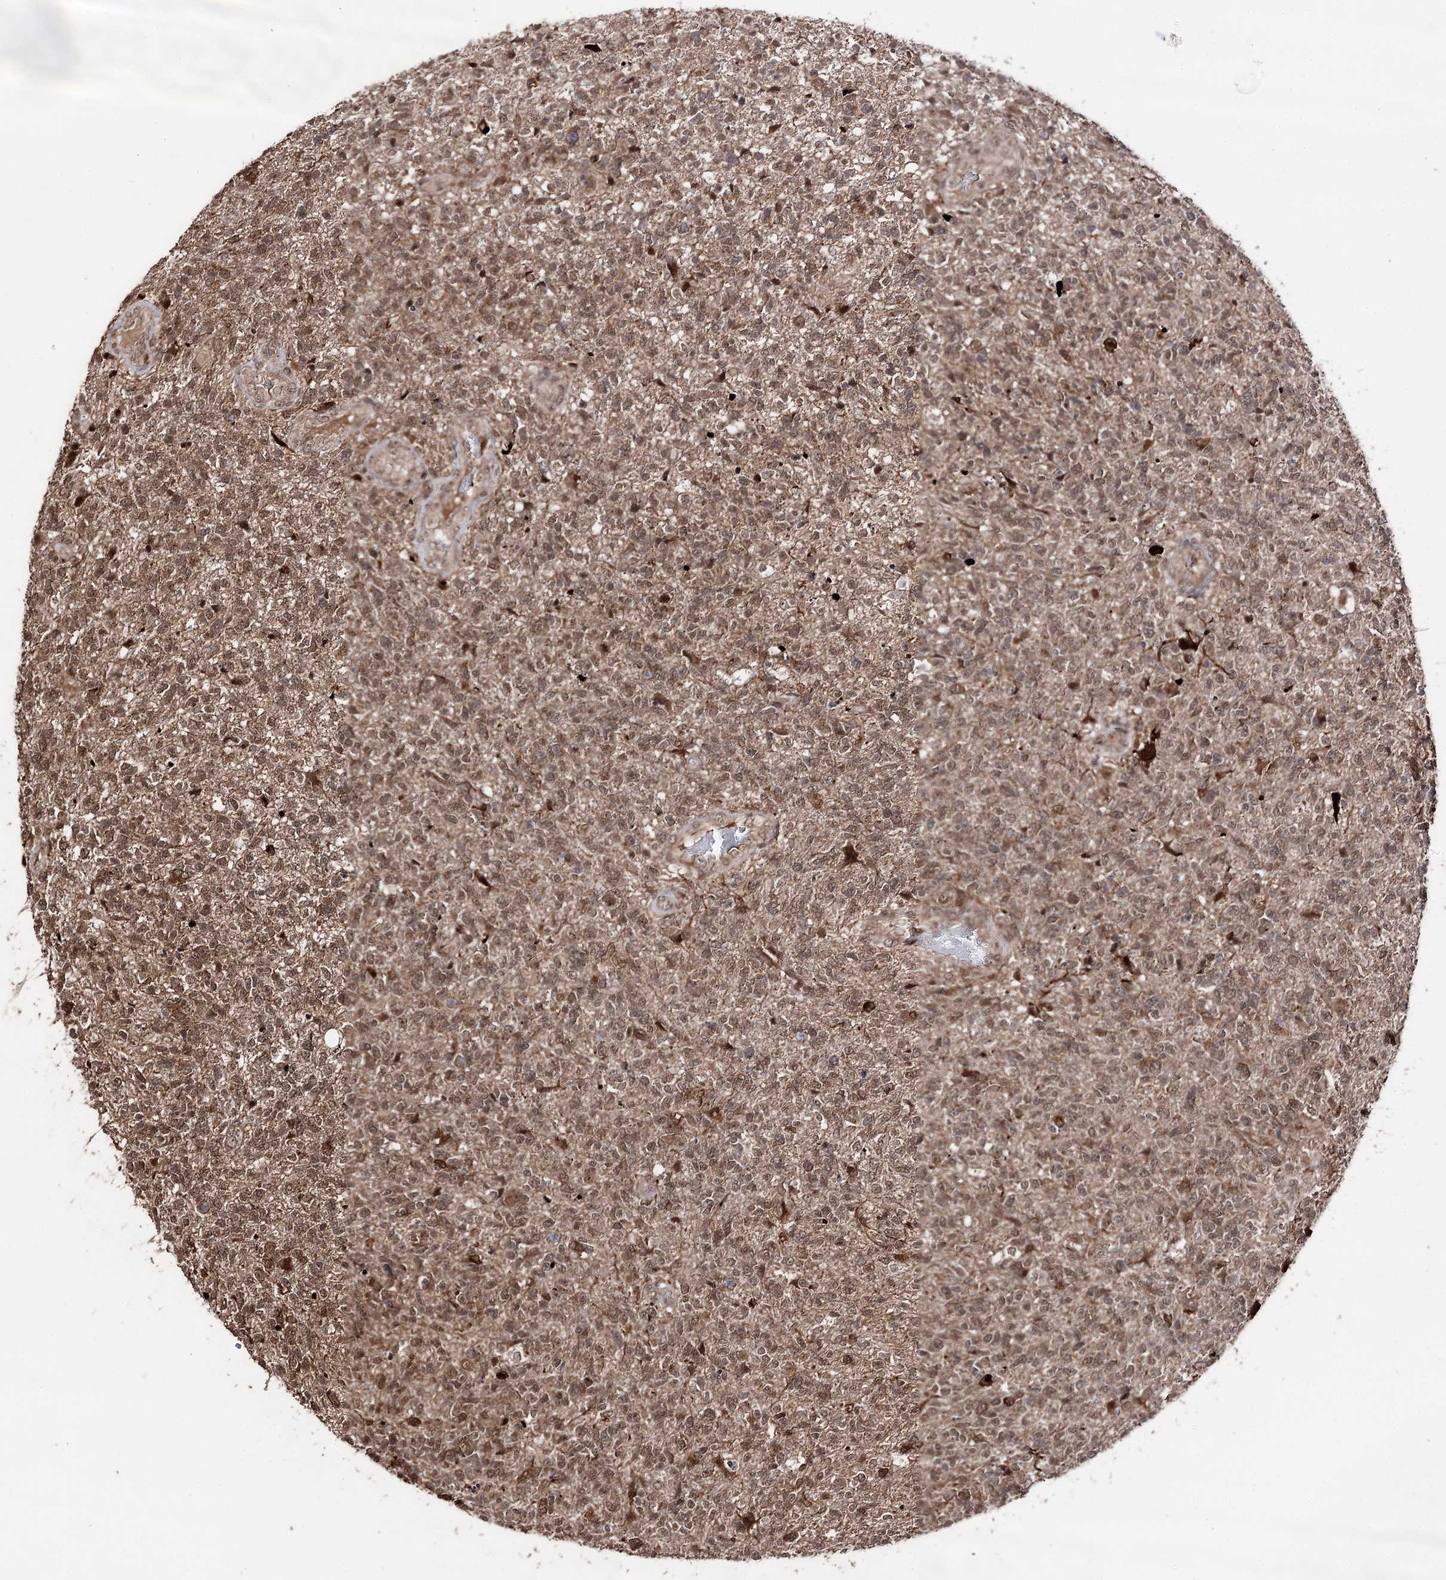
{"staining": {"intensity": "moderate", "quantity": "25%-75%", "location": "cytoplasmic/membranous,nuclear"}, "tissue": "glioma", "cell_type": "Tumor cells", "image_type": "cancer", "snomed": [{"axis": "morphology", "description": "Glioma, malignant, High grade"}, {"axis": "topography", "description": "Brain"}], "caption": "Moderate cytoplasmic/membranous and nuclear expression for a protein is identified in approximately 25%-75% of tumor cells of high-grade glioma (malignant) using immunohistochemistry (IHC).", "gene": "FAM53B", "patient": {"sex": "male", "age": 56}}